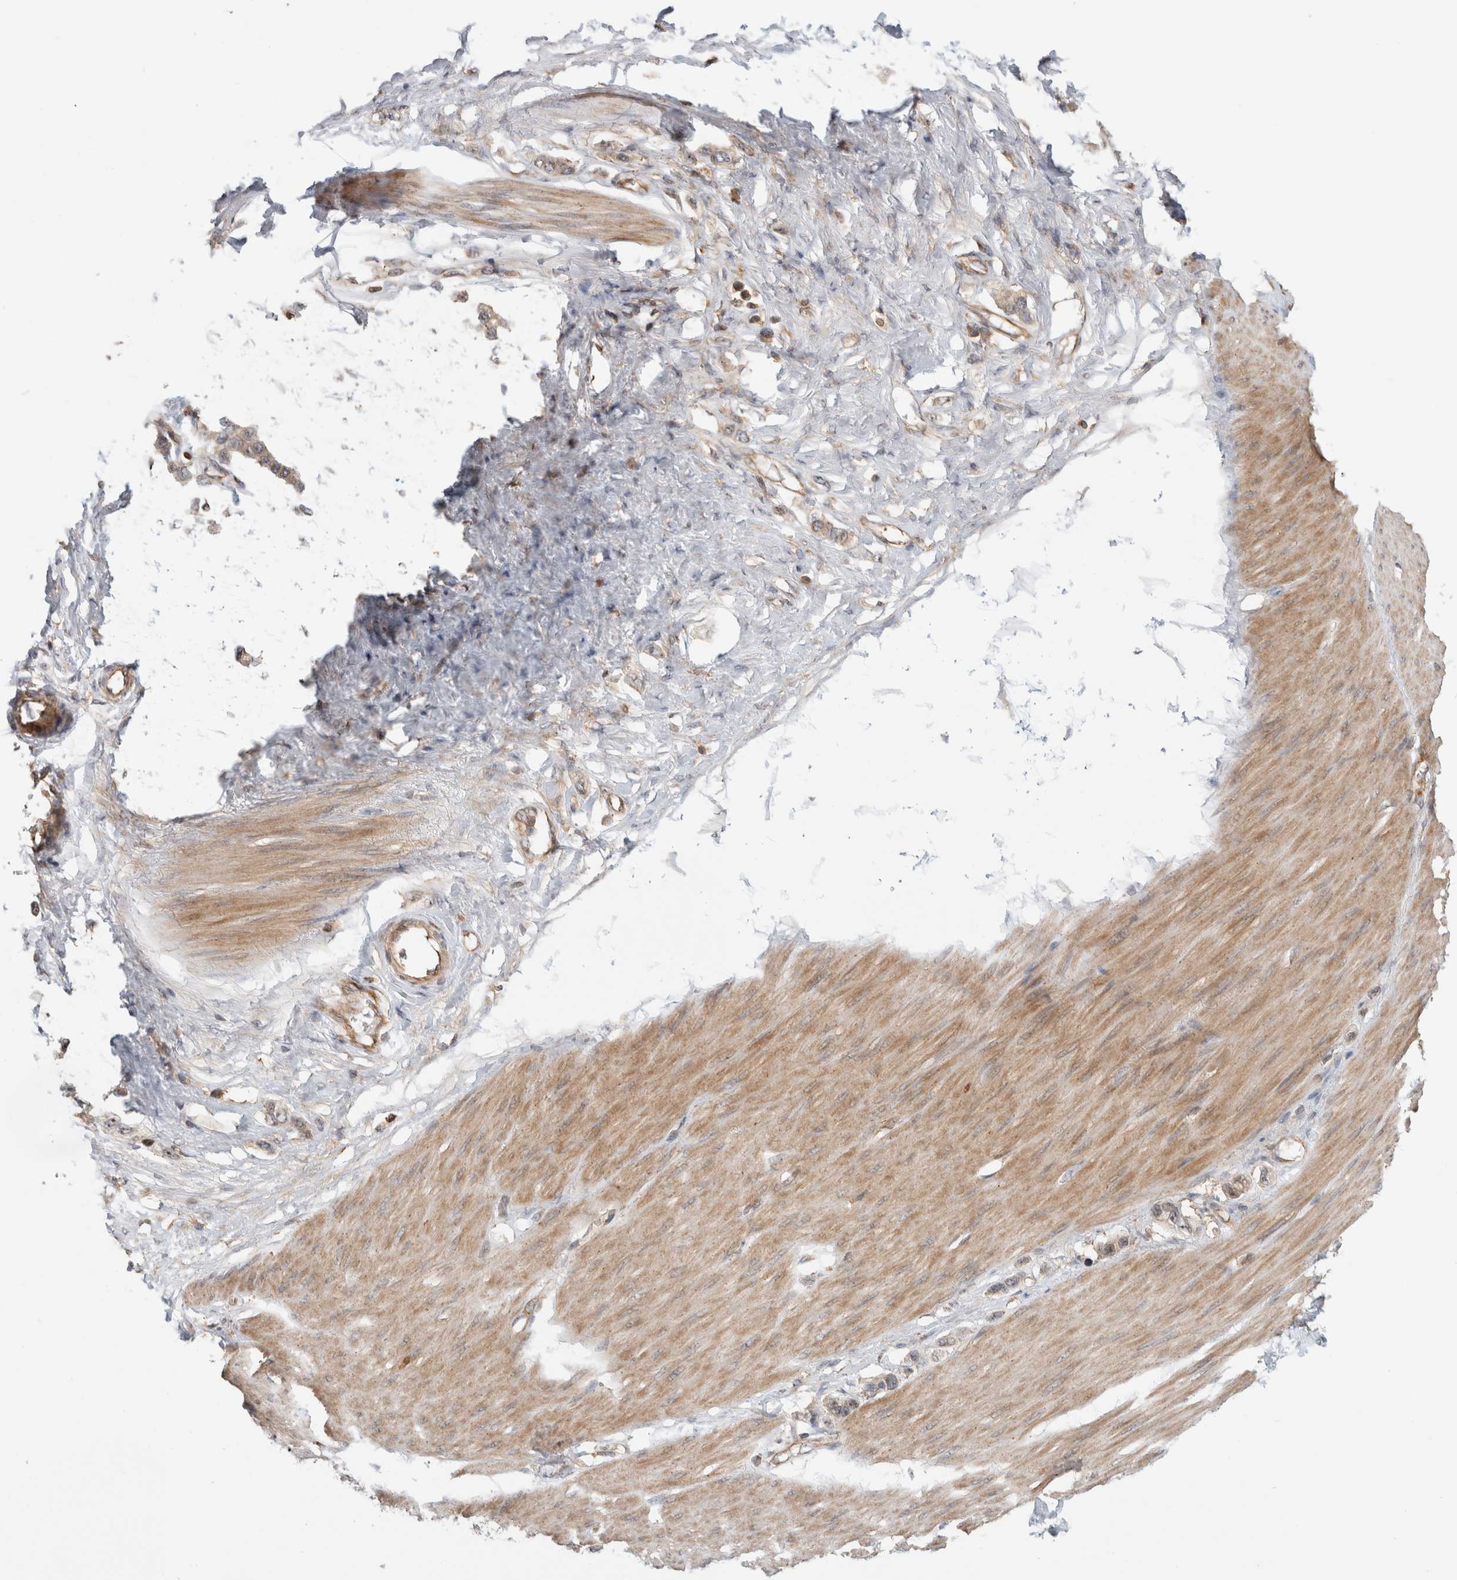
{"staining": {"intensity": "moderate", "quantity": ">75%", "location": "cytoplasmic/membranous,nuclear"}, "tissue": "stomach cancer", "cell_type": "Tumor cells", "image_type": "cancer", "snomed": [{"axis": "morphology", "description": "Adenocarcinoma, NOS"}, {"axis": "topography", "description": "Stomach"}], "caption": "The micrograph reveals staining of stomach cancer (adenocarcinoma), revealing moderate cytoplasmic/membranous and nuclear protein positivity (brown color) within tumor cells.", "gene": "WASF2", "patient": {"sex": "female", "age": 65}}